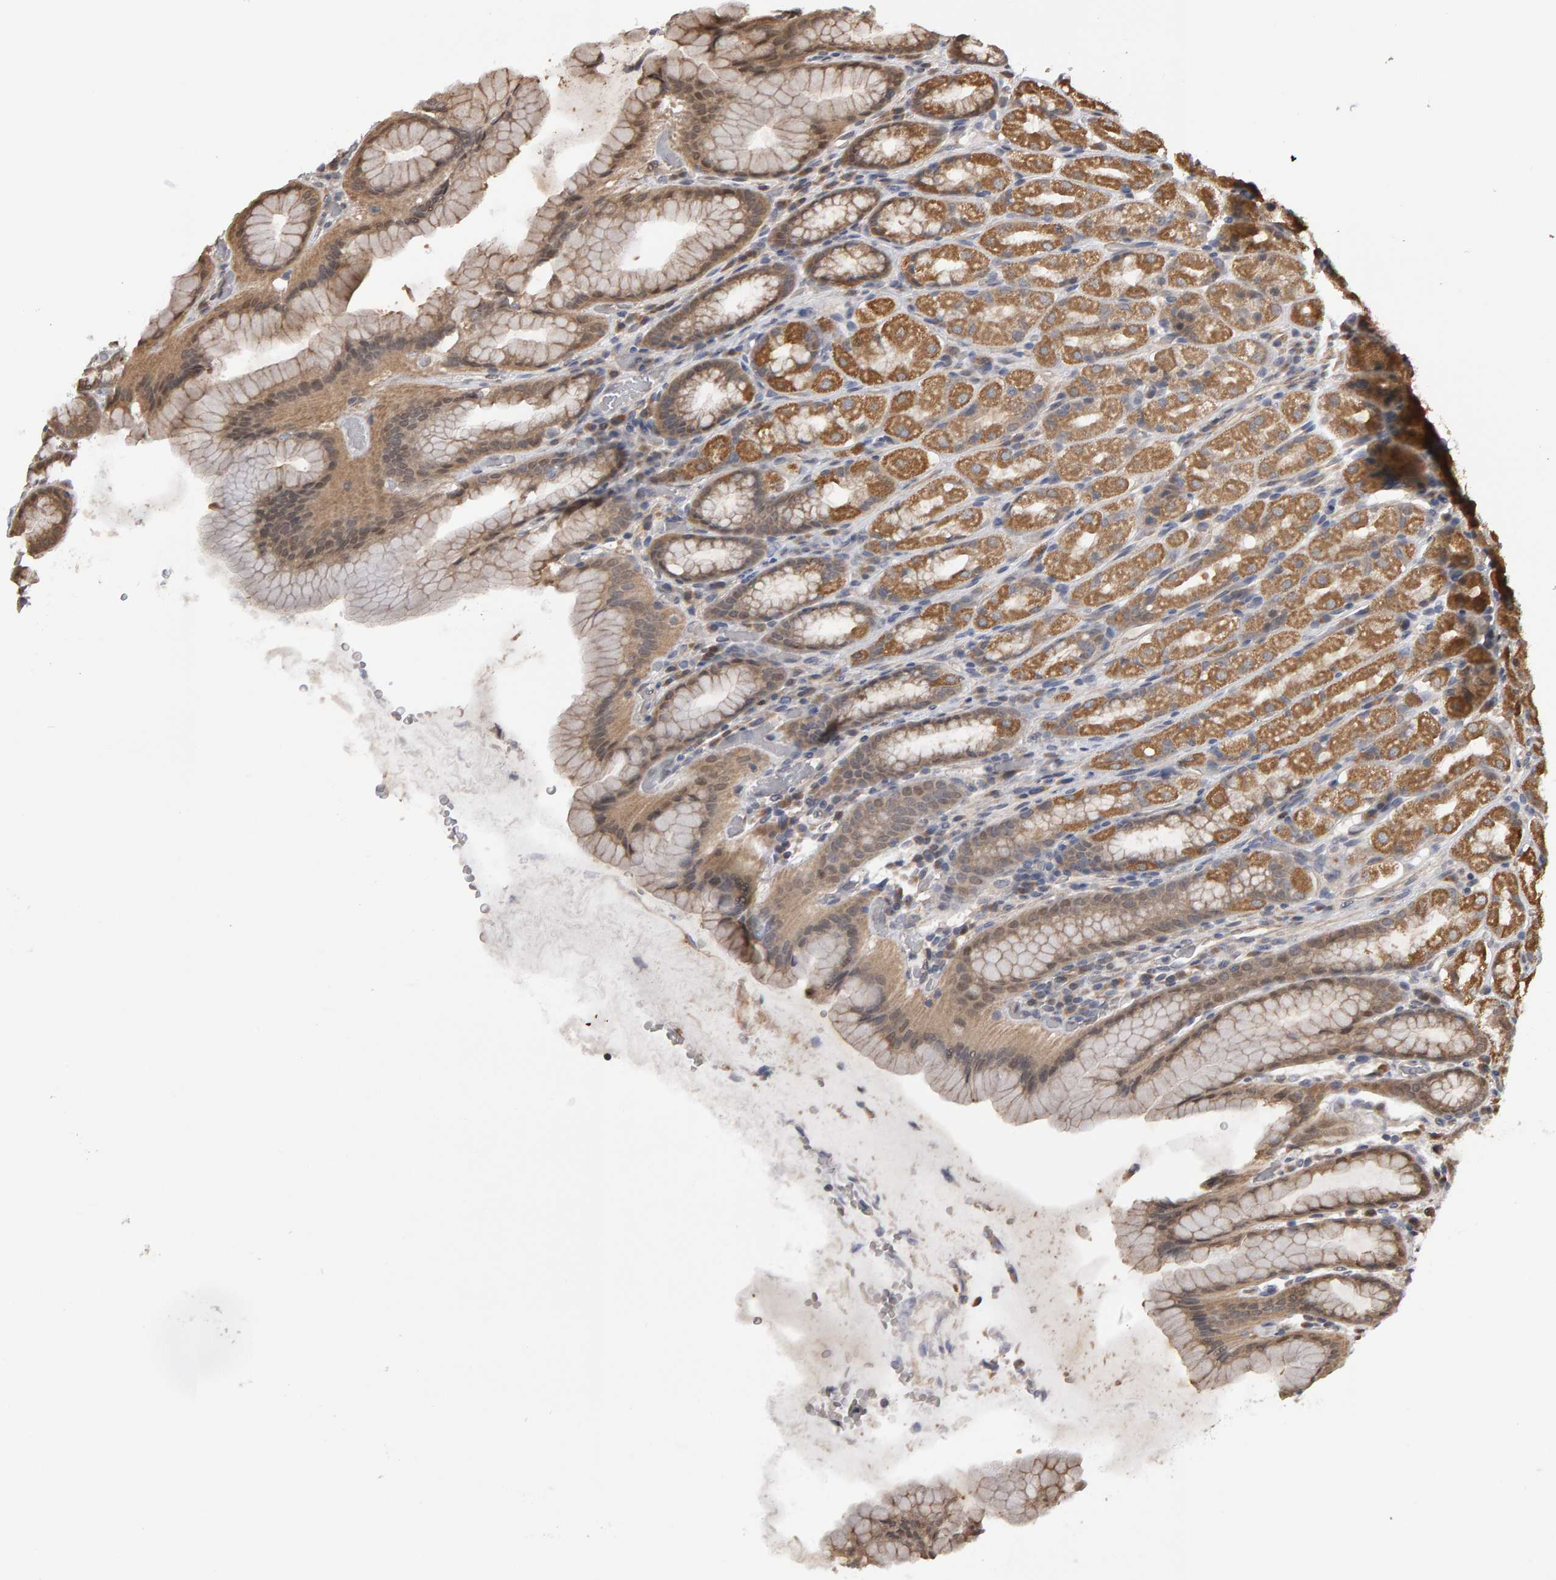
{"staining": {"intensity": "moderate", "quantity": "25%-75%", "location": "cytoplasmic/membranous"}, "tissue": "stomach", "cell_type": "Glandular cells", "image_type": "normal", "snomed": [{"axis": "morphology", "description": "Normal tissue, NOS"}, {"axis": "topography", "description": "Stomach, upper"}], "caption": "Protein expression analysis of normal human stomach reveals moderate cytoplasmic/membranous staining in approximately 25%-75% of glandular cells. (brown staining indicates protein expression, while blue staining denotes nuclei).", "gene": "COASY", "patient": {"sex": "male", "age": 68}}